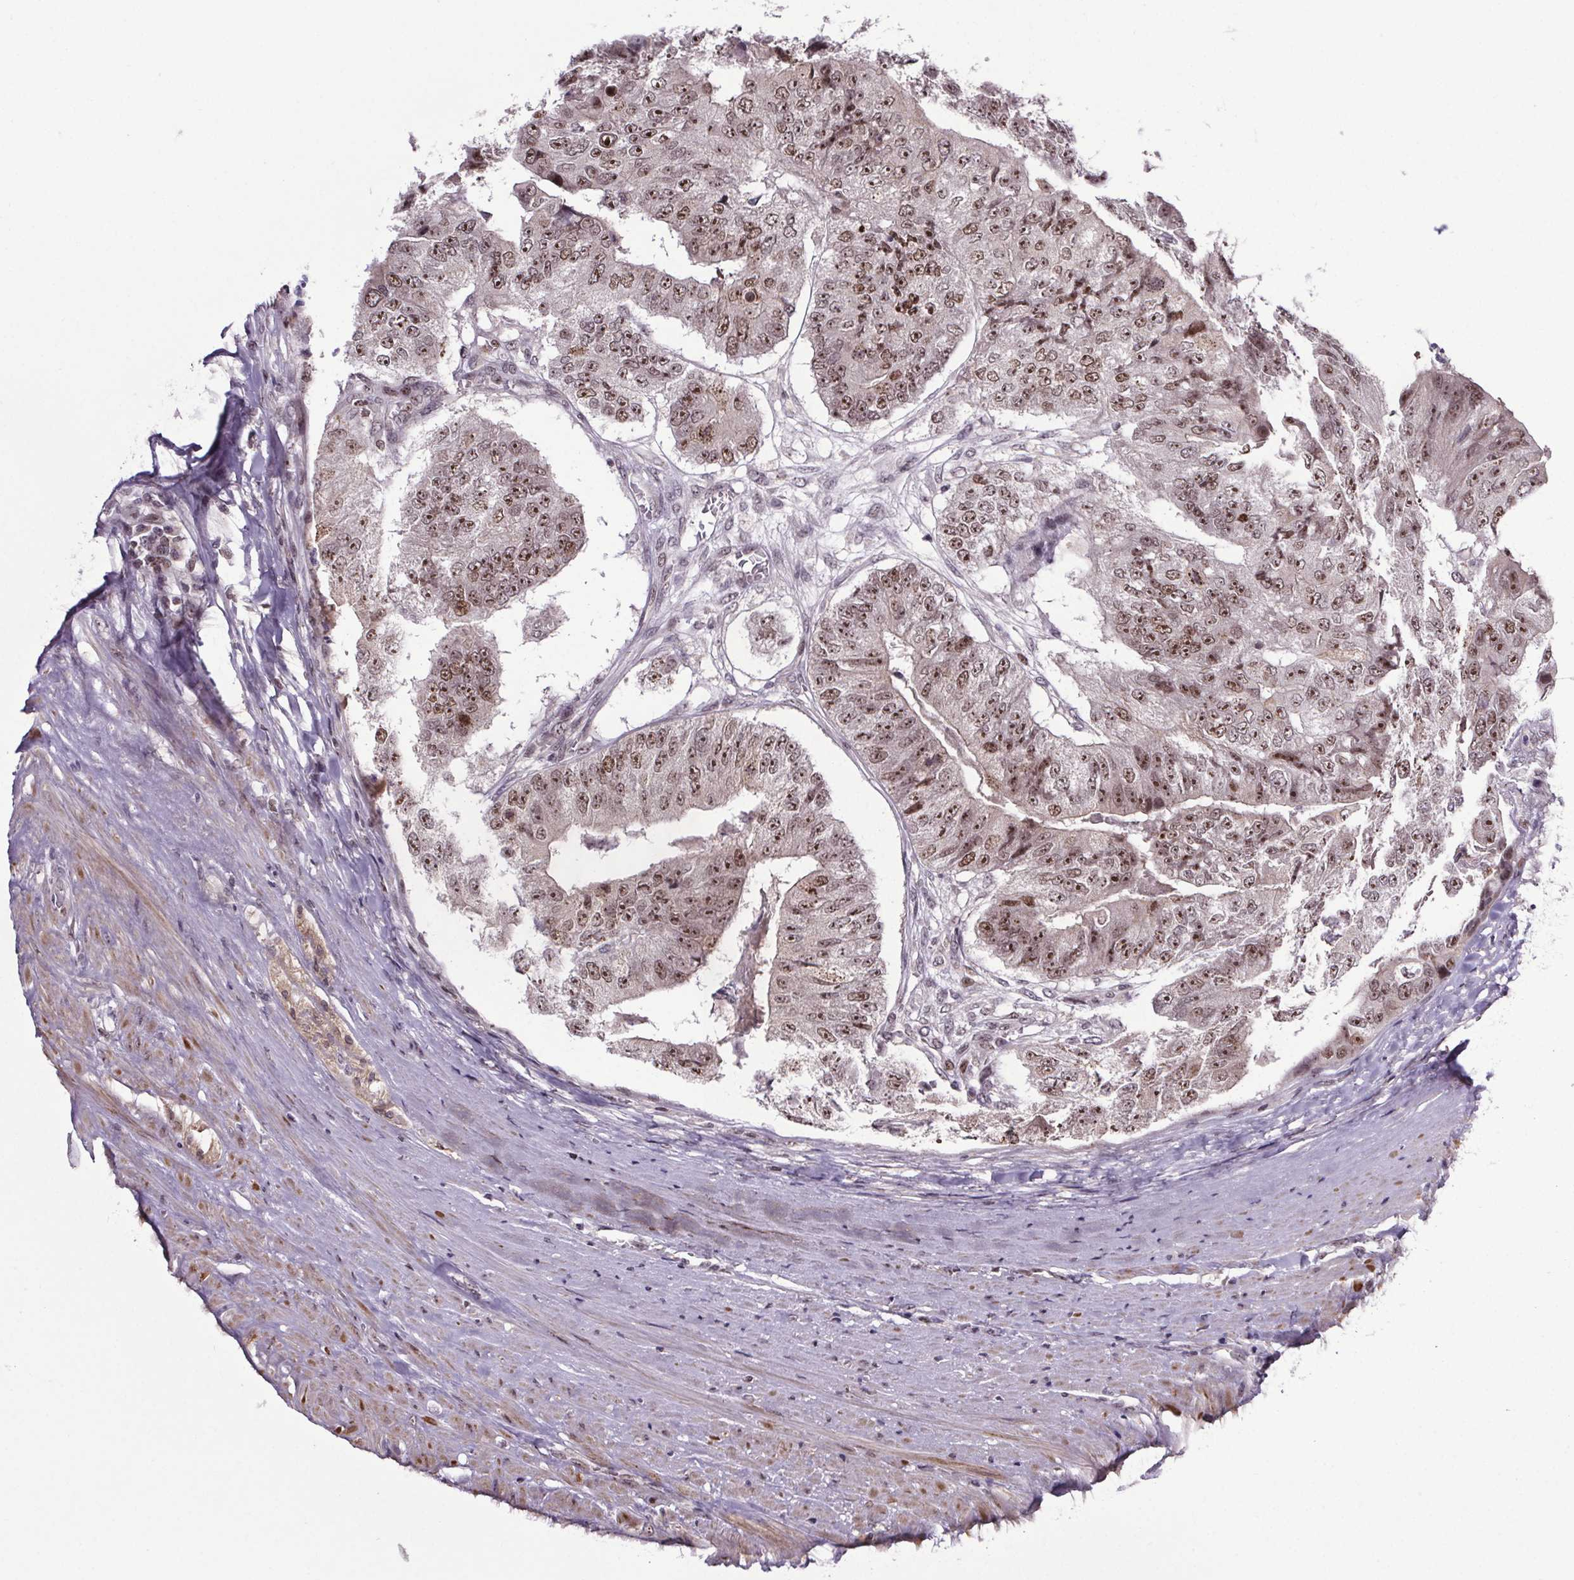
{"staining": {"intensity": "moderate", "quantity": ">75%", "location": "nuclear"}, "tissue": "colorectal cancer", "cell_type": "Tumor cells", "image_type": "cancer", "snomed": [{"axis": "morphology", "description": "Adenocarcinoma, NOS"}, {"axis": "topography", "description": "Colon"}], "caption": "Colorectal cancer tissue exhibits moderate nuclear staining in about >75% of tumor cells, visualized by immunohistochemistry.", "gene": "ATMIN", "patient": {"sex": "female", "age": 67}}